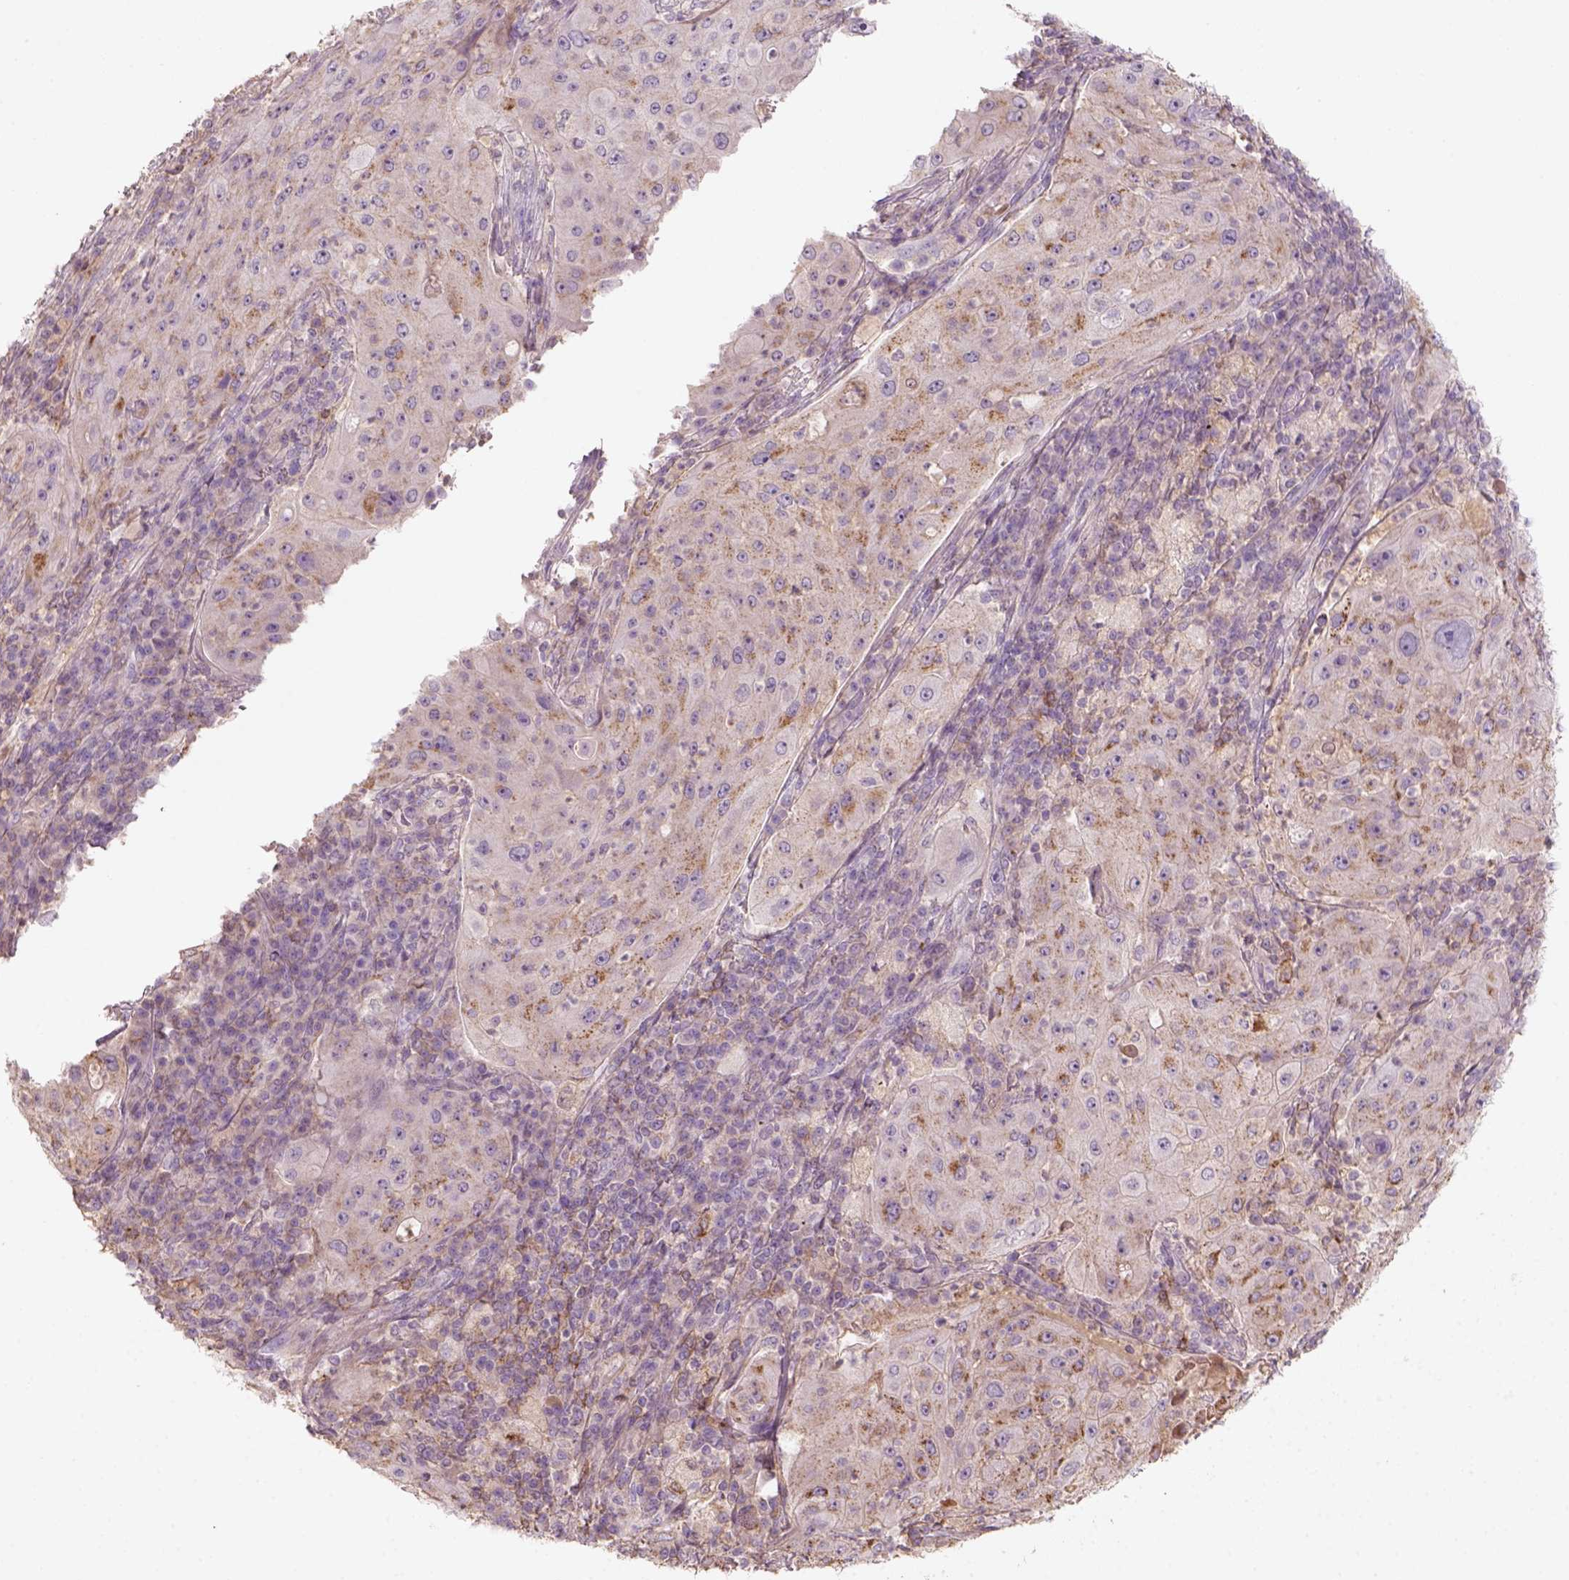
{"staining": {"intensity": "moderate", "quantity": "<25%", "location": "cytoplasmic/membranous"}, "tissue": "lung cancer", "cell_type": "Tumor cells", "image_type": "cancer", "snomed": [{"axis": "morphology", "description": "Squamous cell carcinoma, NOS"}, {"axis": "topography", "description": "Lung"}], "caption": "IHC micrograph of neoplastic tissue: squamous cell carcinoma (lung) stained using immunohistochemistry displays low levels of moderate protein expression localized specifically in the cytoplasmic/membranous of tumor cells, appearing as a cytoplasmic/membranous brown color.", "gene": "AQP9", "patient": {"sex": "female", "age": 59}}